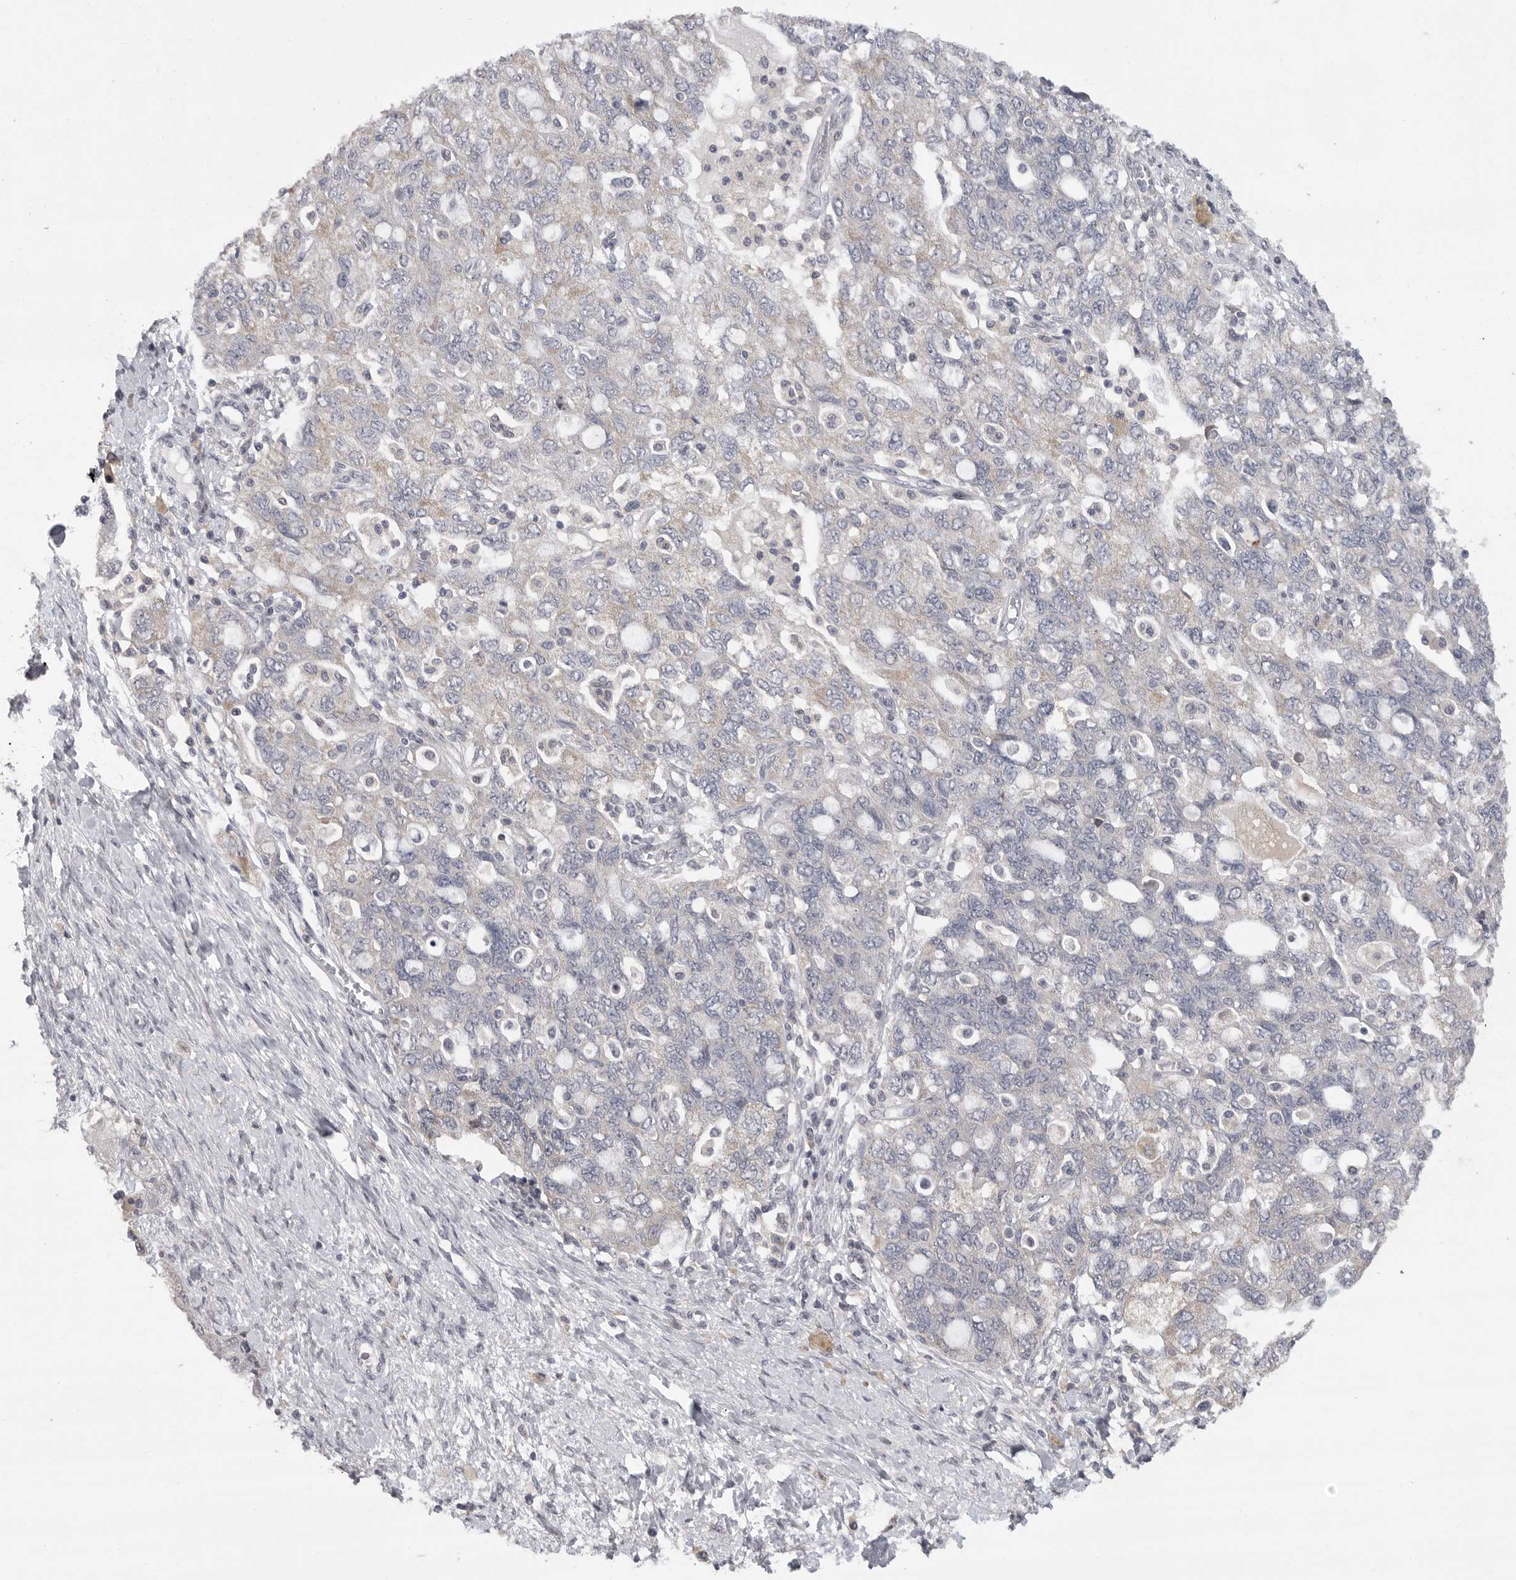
{"staining": {"intensity": "moderate", "quantity": "25%-75%", "location": "cytoplasmic/membranous"}, "tissue": "ovarian cancer", "cell_type": "Tumor cells", "image_type": "cancer", "snomed": [{"axis": "morphology", "description": "Carcinoma, NOS"}, {"axis": "morphology", "description": "Cystadenocarcinoma, serous, NOS"}, {"axis": "topography", "description": "Ovary"}], "caption": "An image of carcinoma (ovarian) stained for a protein shows moderate cytoplasmic/membranous brown staining in tumor cells.", "gene": "FBXO43", "patient": {"sex": "female", "age": 69}}